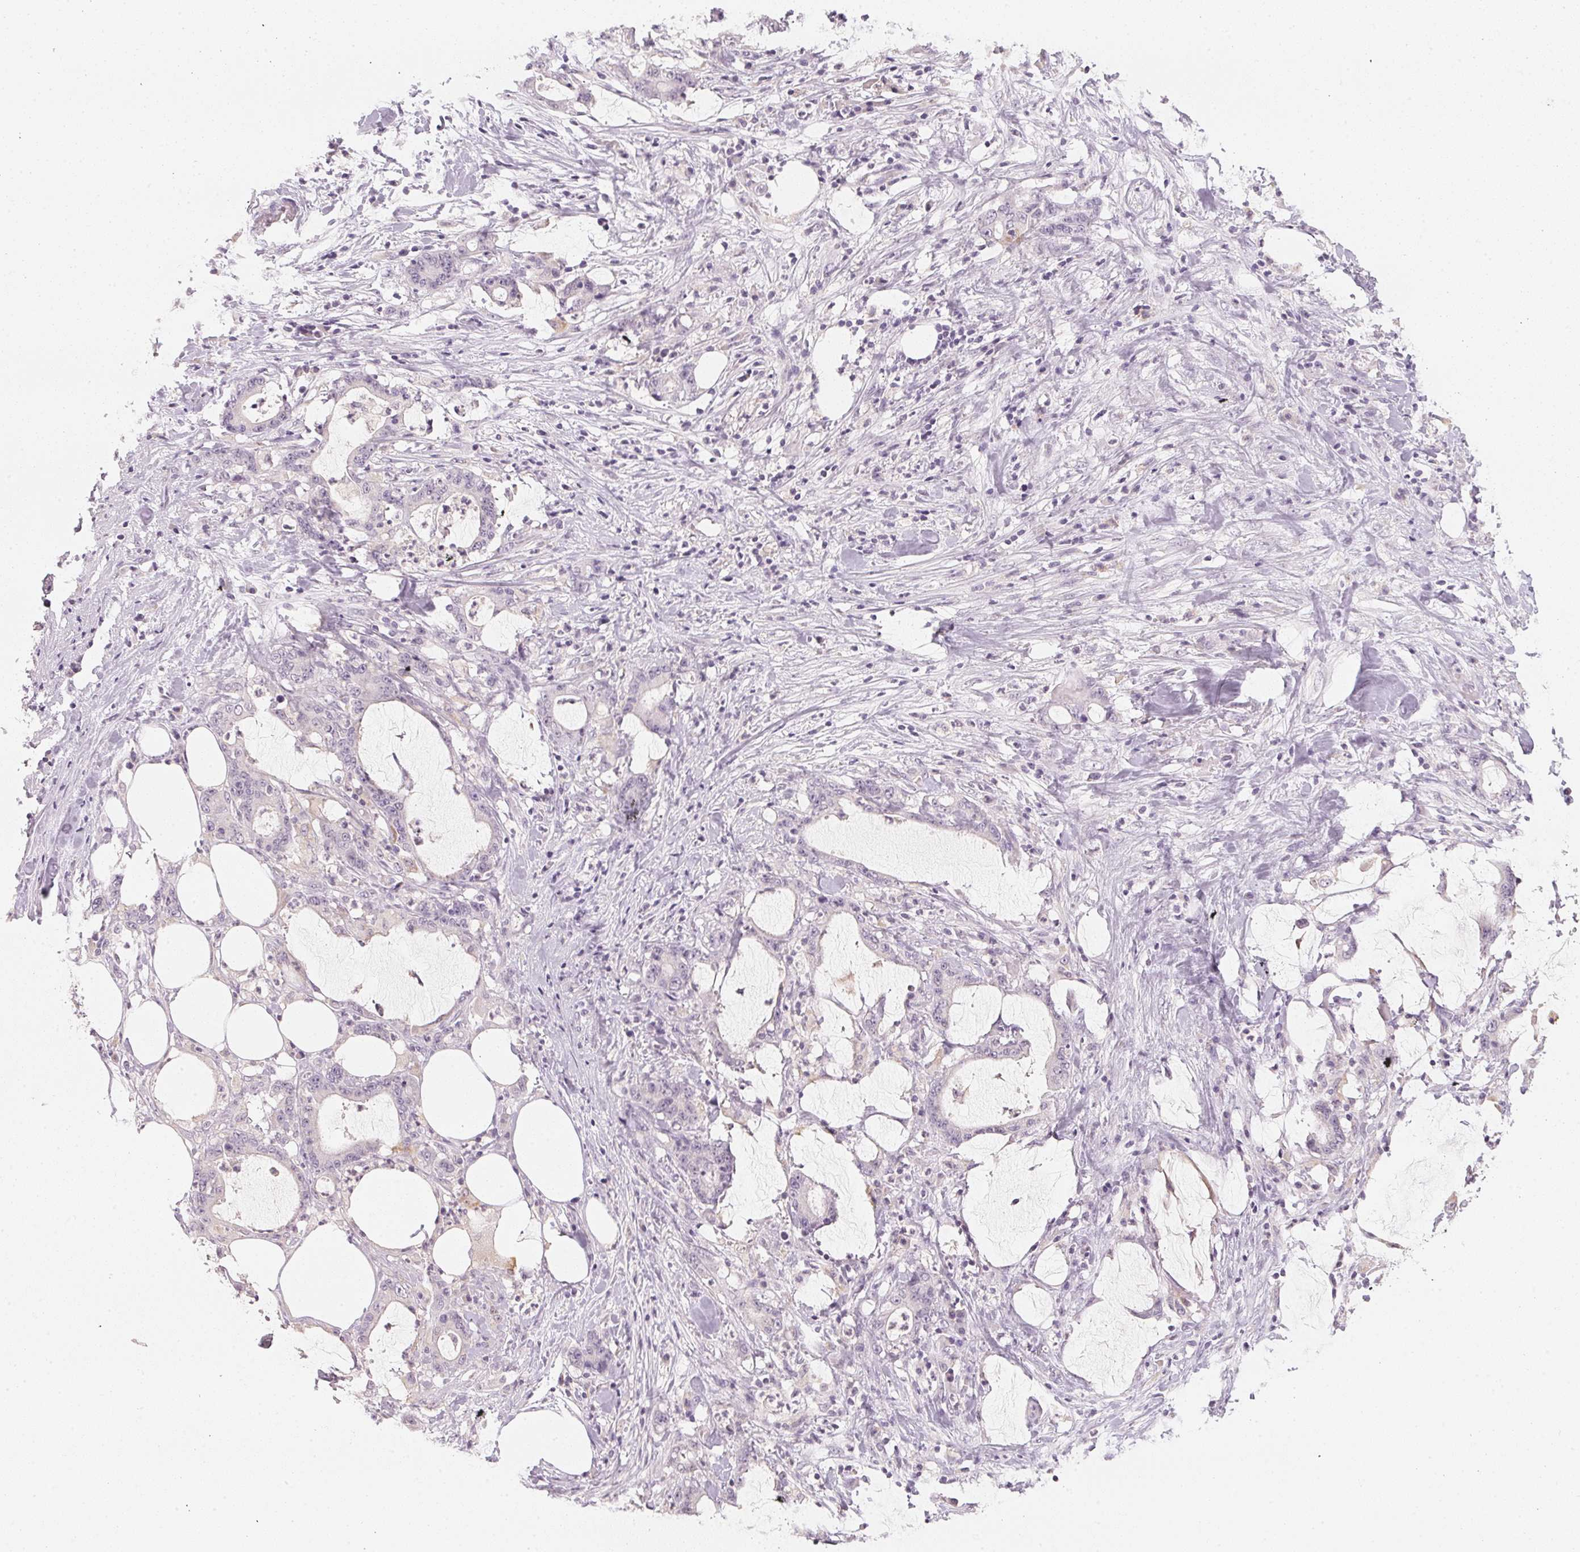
{"staining": {"intensity": "negative", "quantity": "none", "location": "none"}, "tissue": "stomach cancer", "cell_type": "Tumor cells", "image_type": "cancer", "snomed": [{"axis": "morphology", "description": "Adenocarcinoma, NOS"}, {"axis": "topography", "description": "Stomach, upper"}], "caption": "Immunohistochemical staining of stomach cancer (adenocarcinoma) demonstrates no significant expression in tumor cells. Nuclei are stained in blue.", "gene": "CFAP276", "patient": {"sex": "male", "age": 68}}